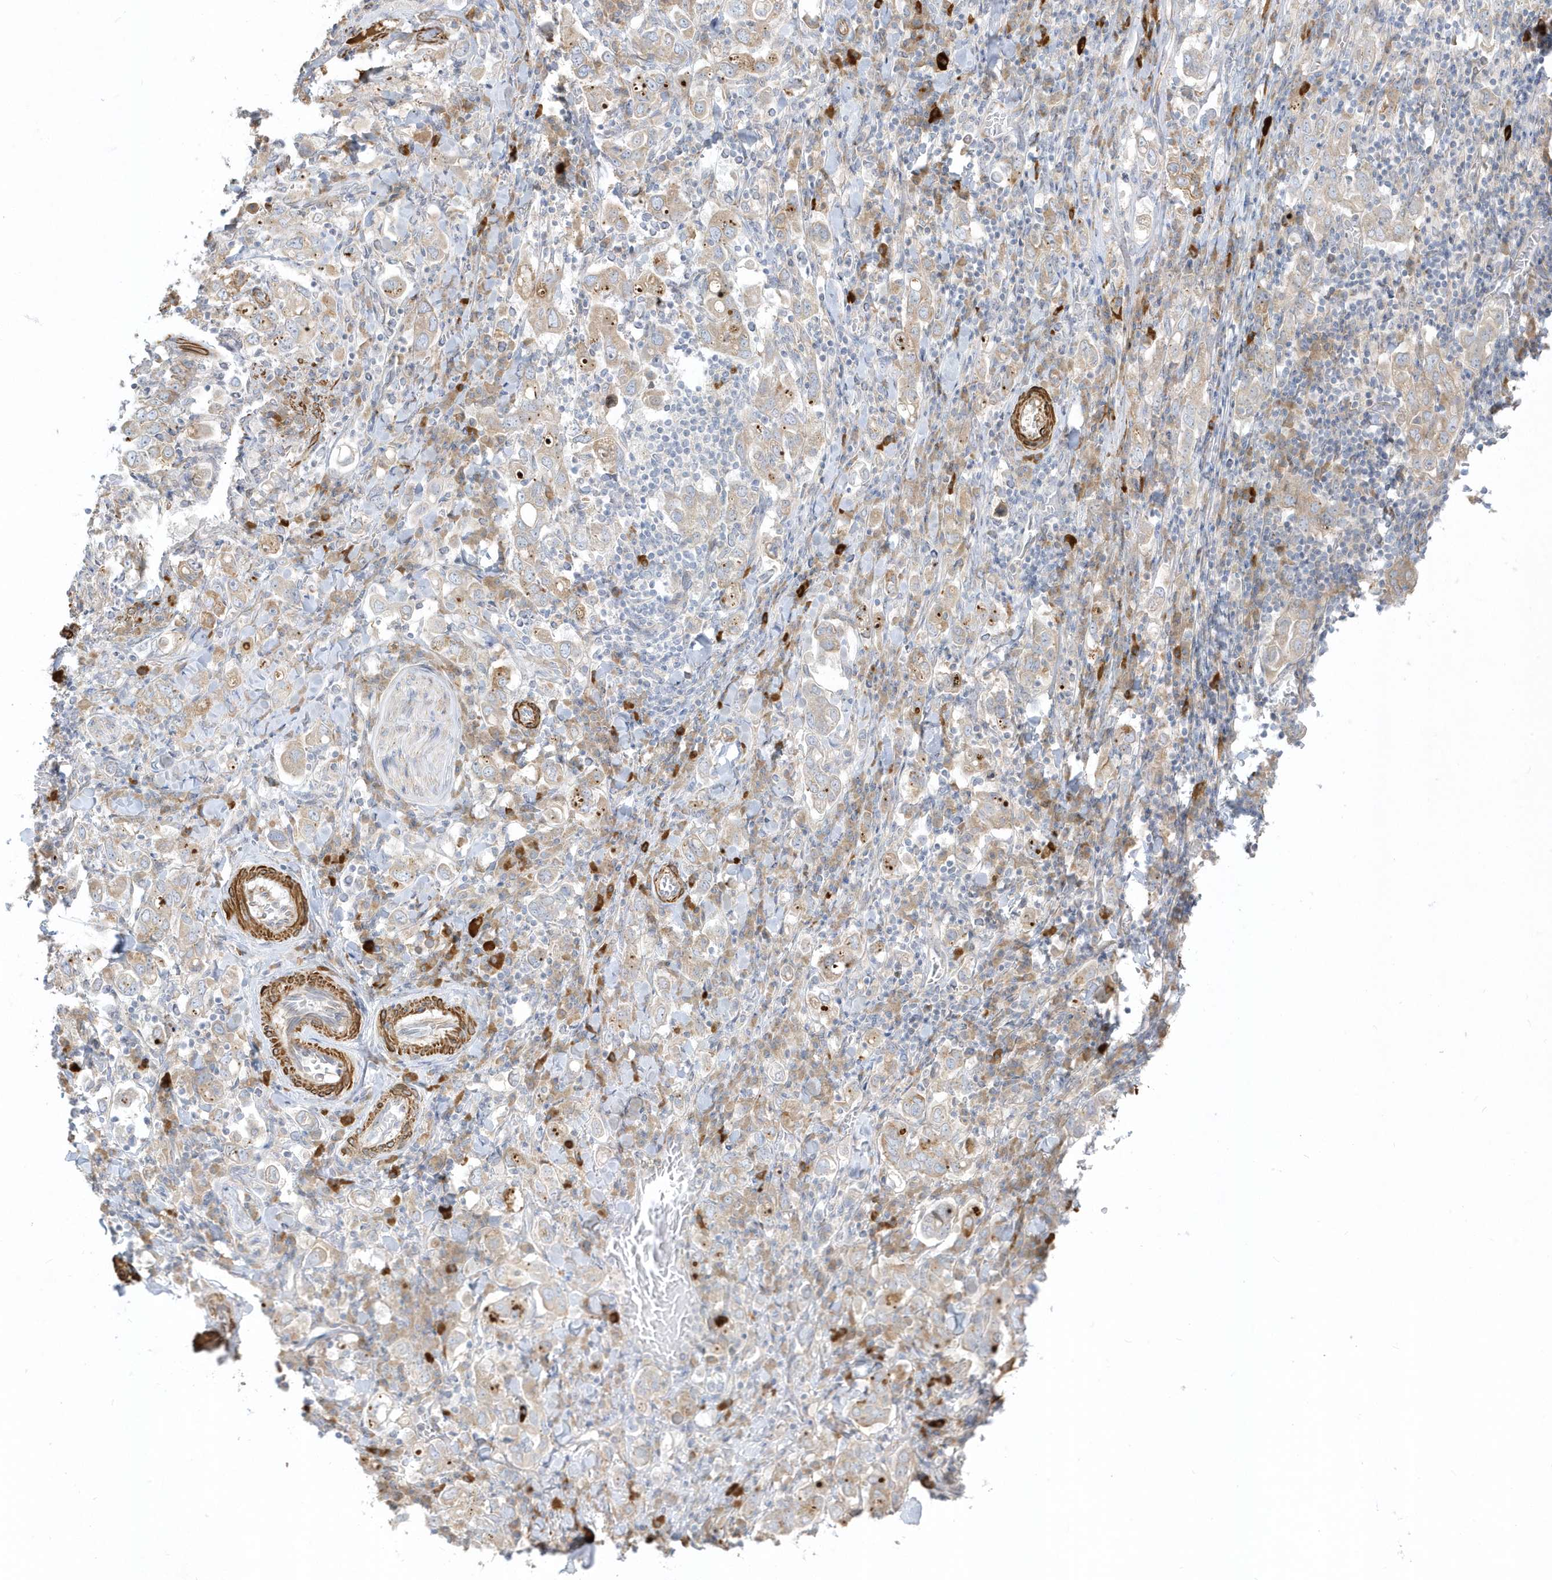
{"staining": {"intensity": "weak", "quantity": "25%-75%", "location": "cytoplasmic/membranous"}, "tissue": "stomach cancer", "cell_type": "Tumor cells", "image_type": "cancer", "snomed": [{"axis": "morphology", "description": "Adenocarcinoma, NOS"}, {"axis": "topography", "description": "Stomach, upper"}], "caption": "Human adenocarcinoma (stomach) stained with a protein marker displays weak staining in tumor cells.", "gene": "THADA", "patient": {"sex": "male", "age": 62}}